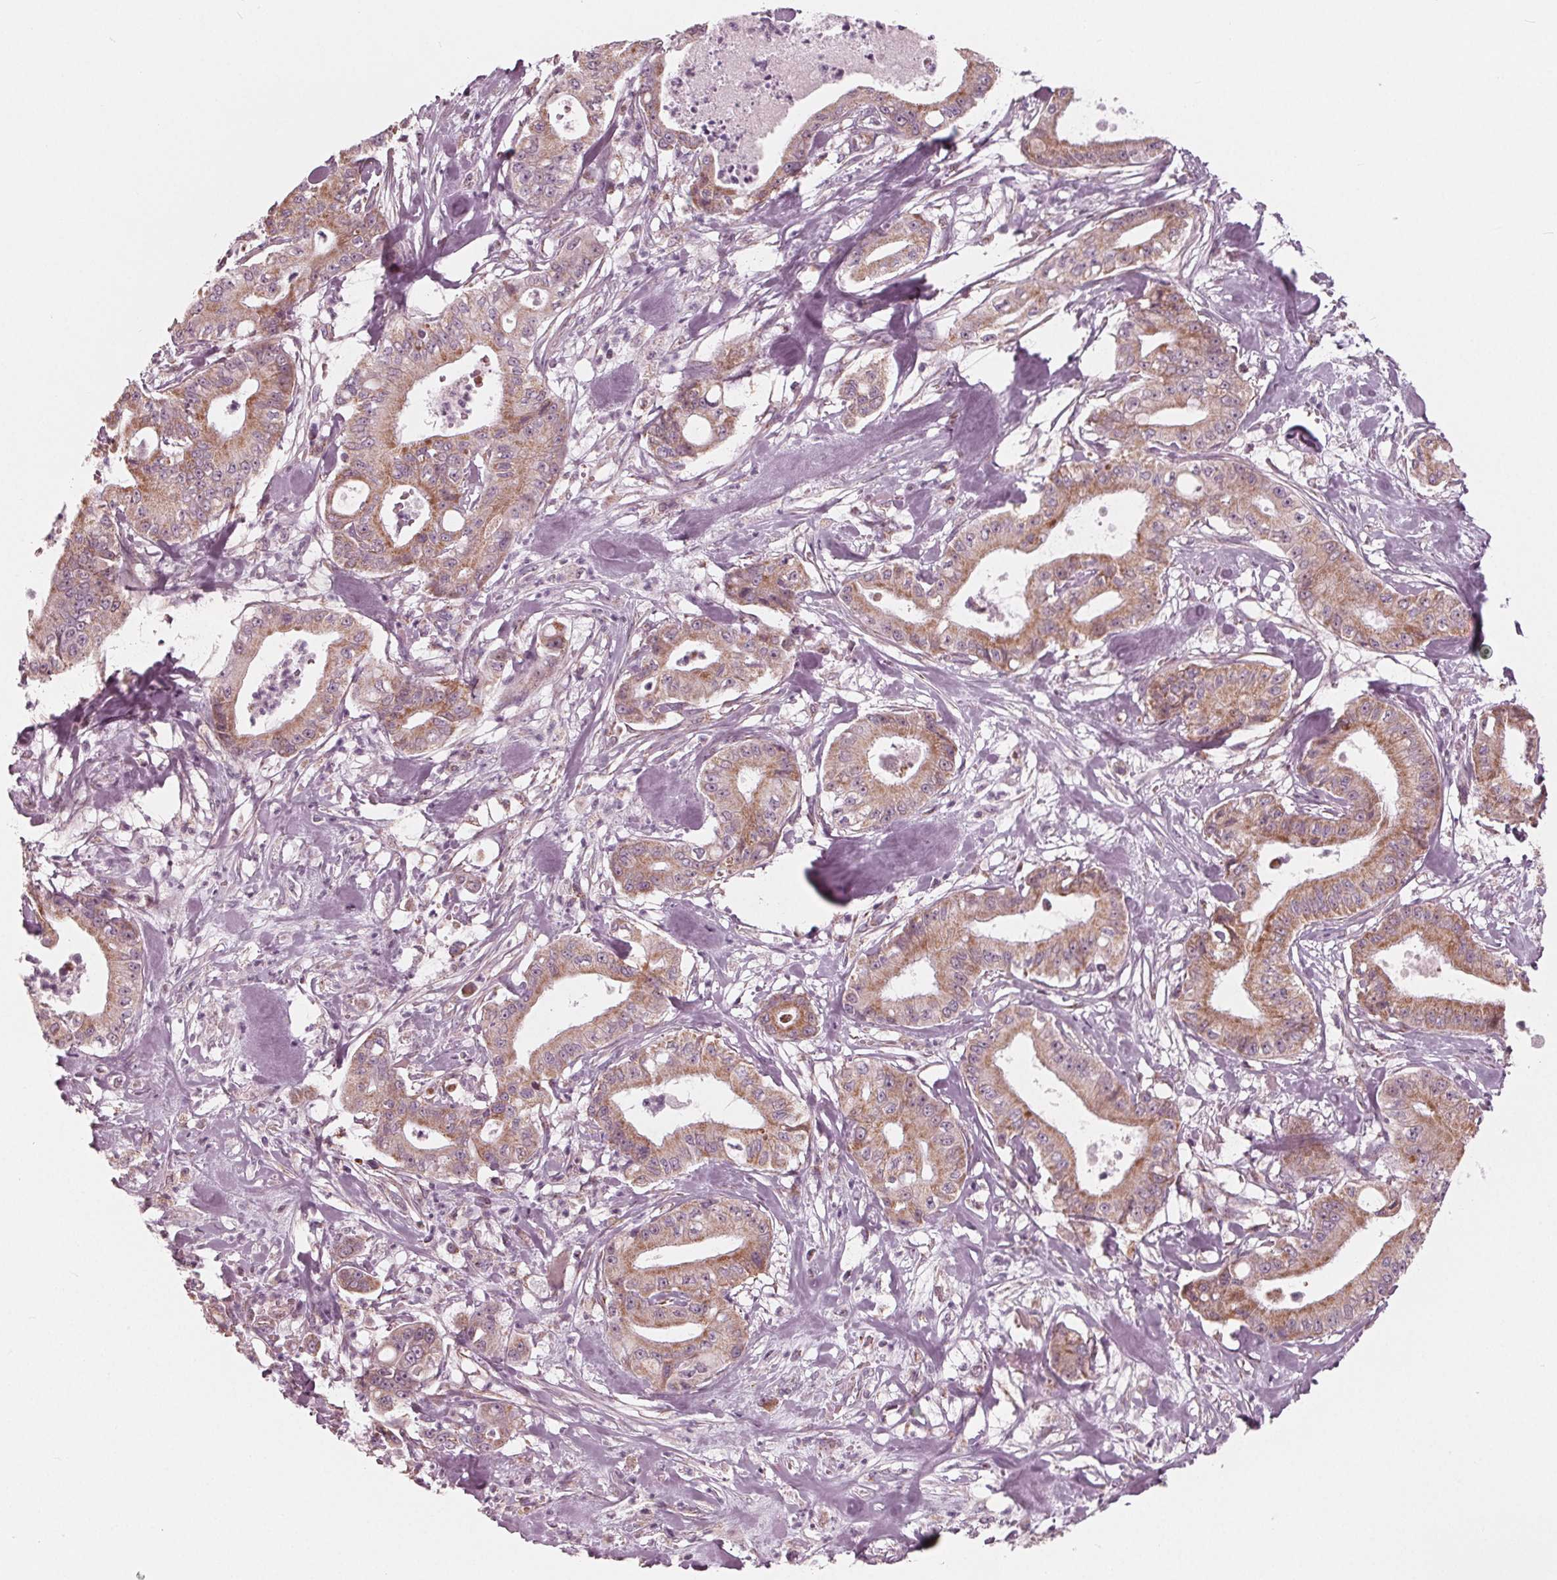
{"staining": {"intensity": "moderate", "quantity": "25%-75%", "location": "cytoplasmic/membranous"}, "tissue": "pancreatic cancer", "cell_type": "Tumor cells", "image_type": "cancer", "snomed": [{"axis": "morphology", "description": "Adenocarcinoma, NOS"}, {"axis": "topography", "description": "Pancreas"}], "caption": "DAB (3,3'-diaminobenzidine) immunohistochemical staining of human pancreatic cancer (adenocarcinoma) displays moderate cytoplasmic/membranous protein expression in about 25%-75% of tumor cells.", "gene": "DCAF4L2", "patient": {"sex": "male", "age": 71}}